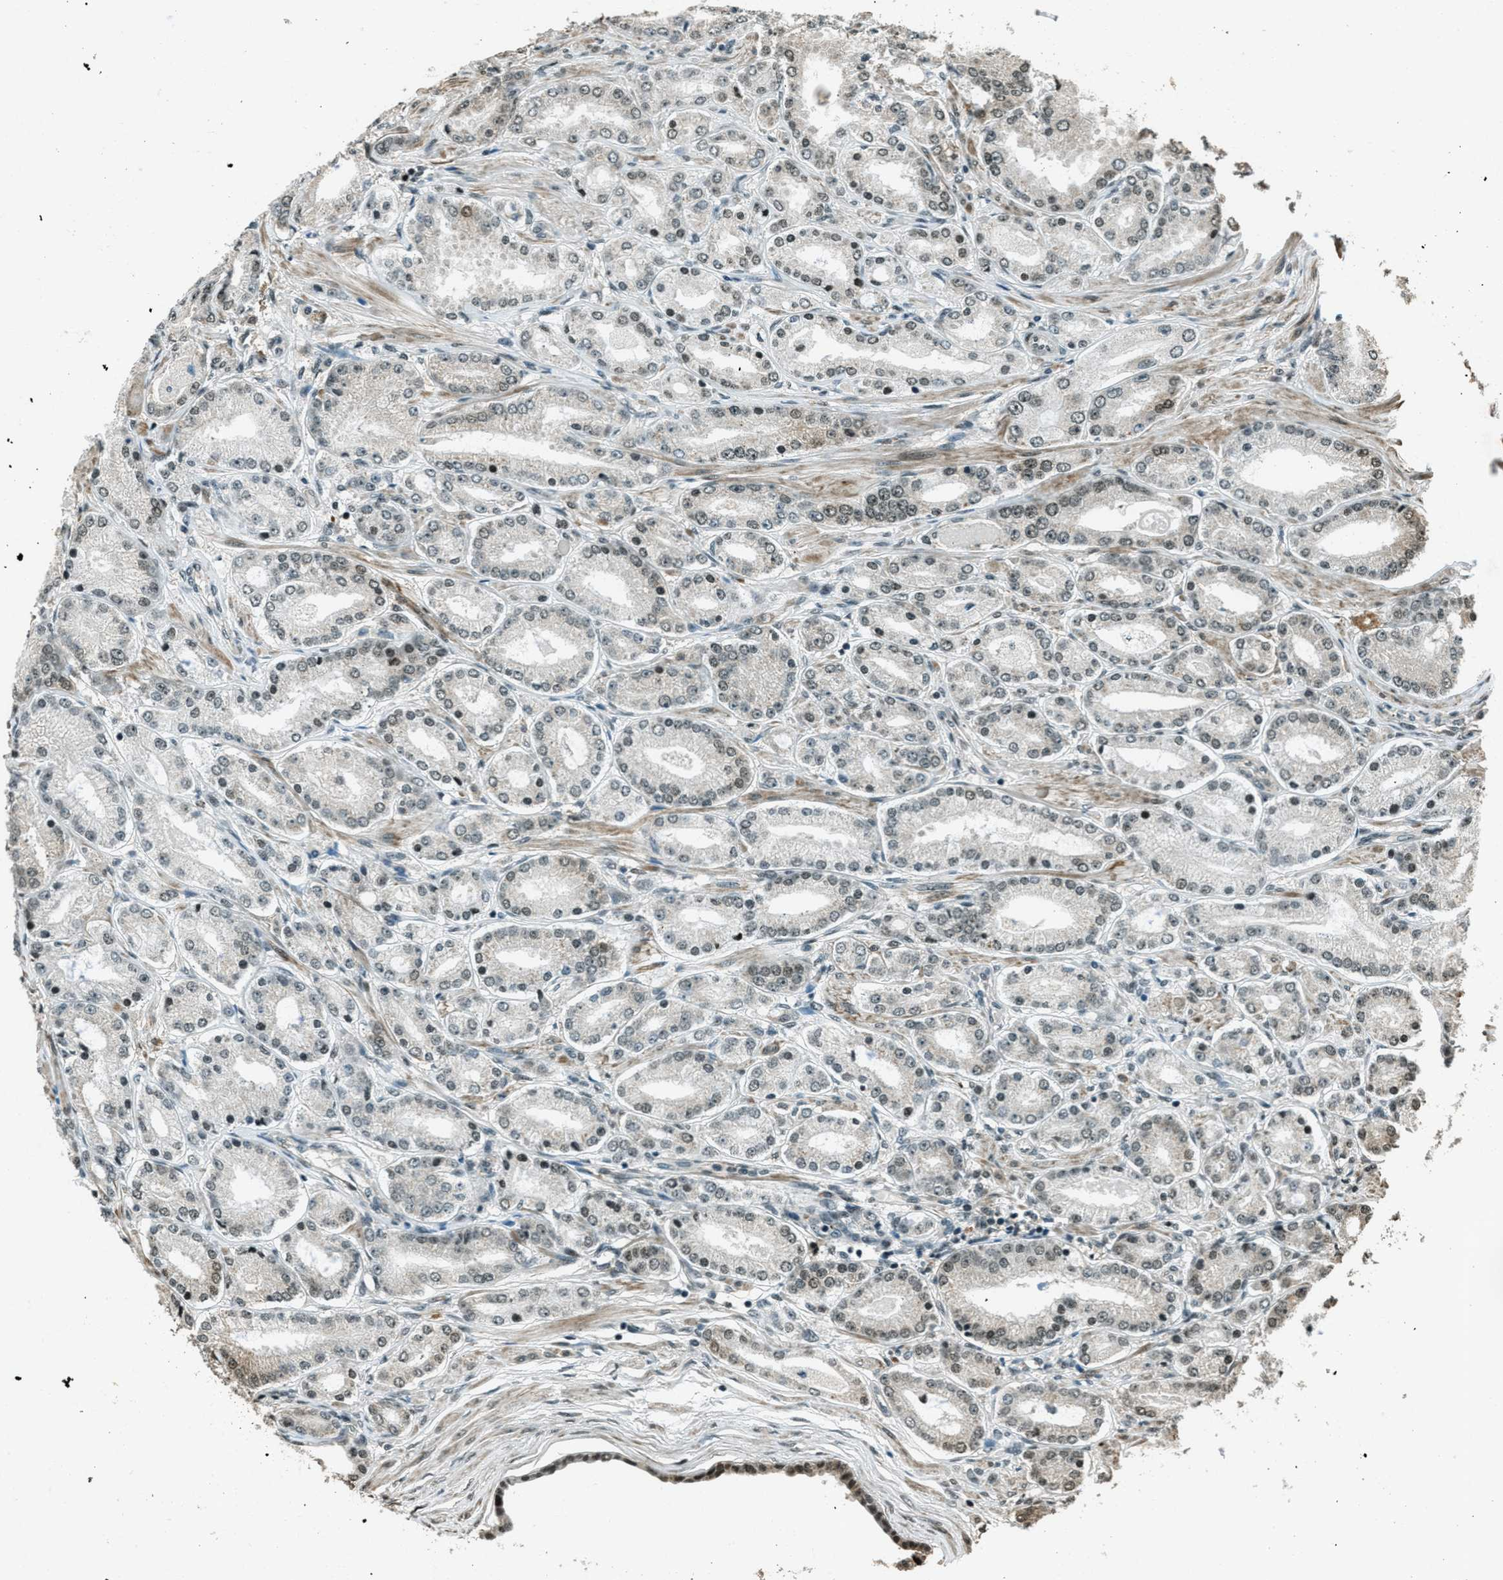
{"staining": {"intensity": "weak", "quantity": "<25%", "location": "nuclear"}, "tissue": "prostate cancer", "cell_type": "Tumor cells", "image_type": "cancer", "snomed": [{"axis": "morphology", "description": "Adenocarcinoma, Low grade"}, {"axis": "topography", "description": "Prostate"}], "caption": "Photomicrograph shows no protein positivity in tumor cells of adenocarcinoma (low-grade) (prostate) tissue.", "gene": "TARDBP", "patient": {"sex": "male", "age": 63}}